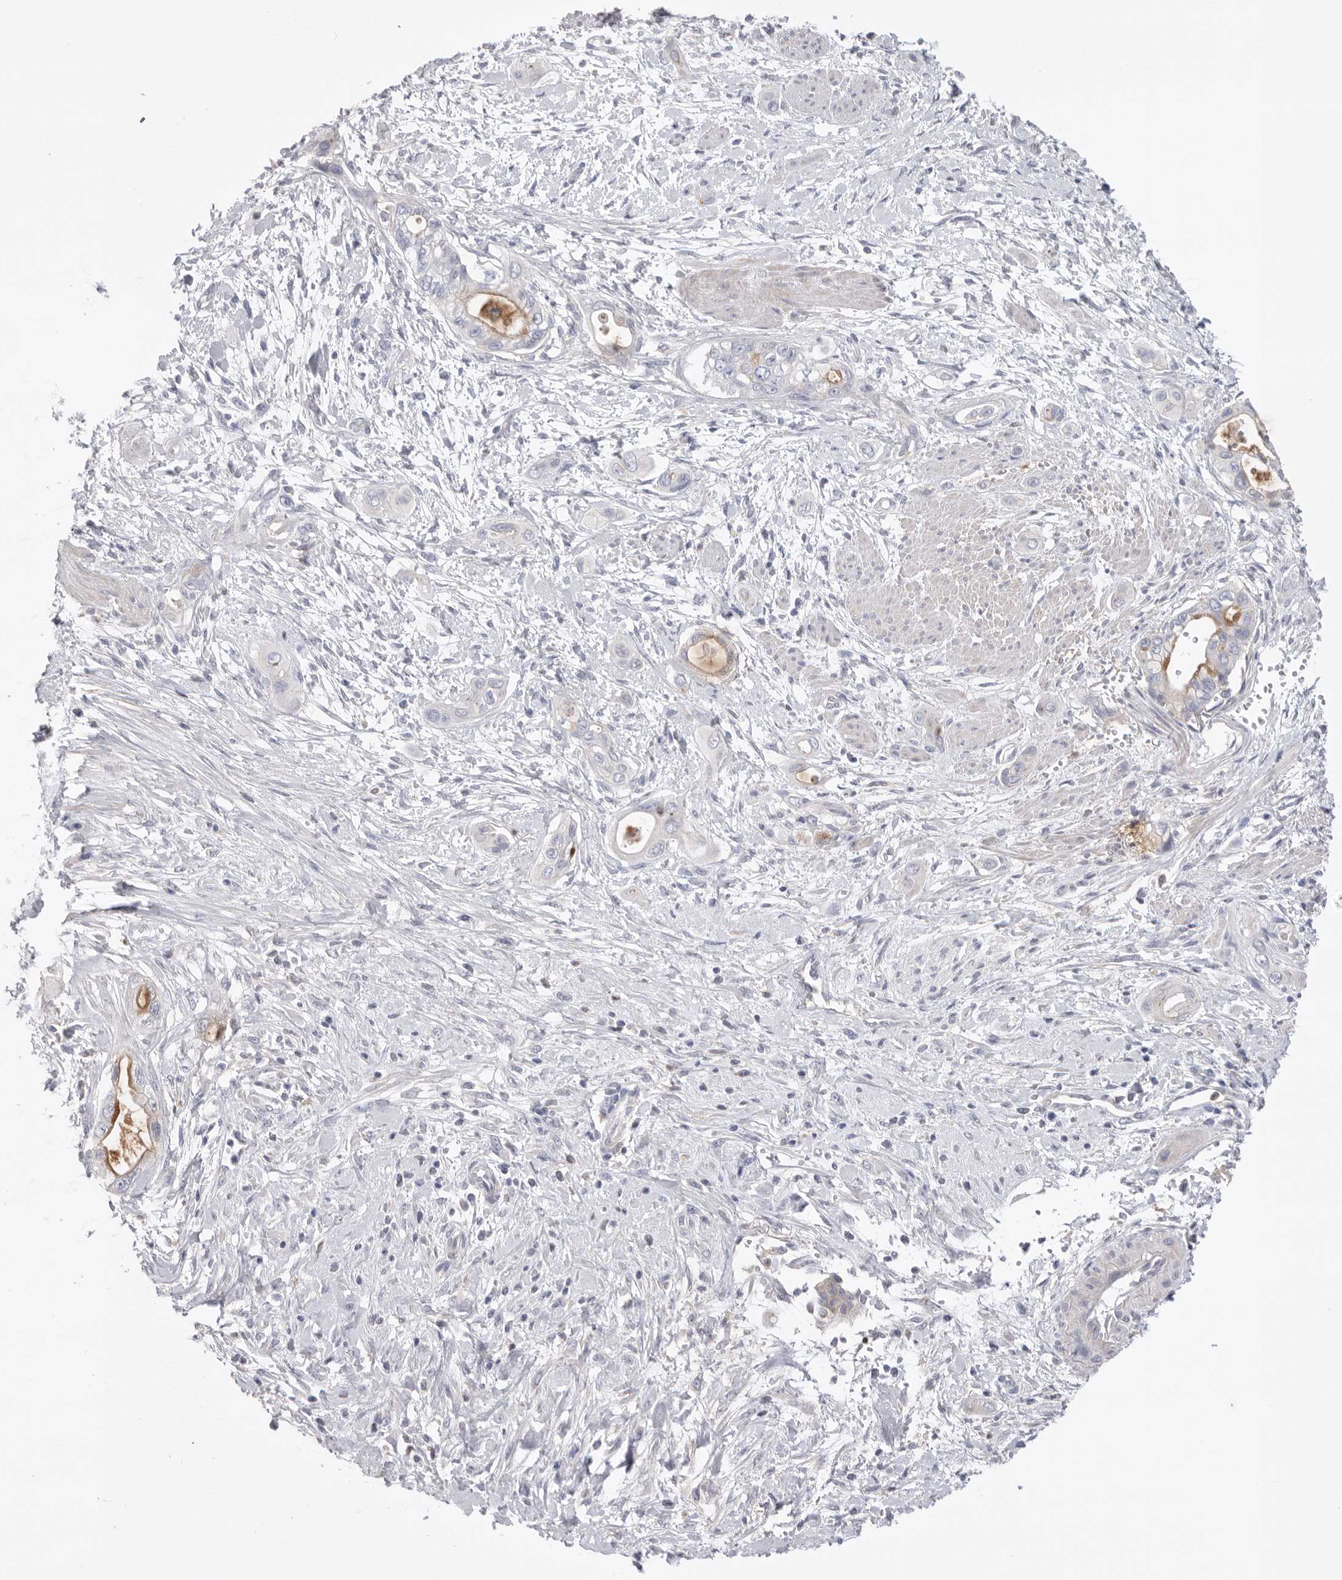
{"staining": {"intensity": "negative", "quantity": "none", "location": "none"}, "tissue": "pancreatic cancer", "cell_type": "Tumor cells", "image_type": "cancer", "snomed": [{"axis": "morphology", "description": "Adenocarcinoma, NOS"}, {"axis": "topography", "description": "Pancreas"}], "caption": "IHC of human adenocarcinoma (pancreatic) displays no expression in tumor cells.", "gene": "CCDC126", "patient": {"sex": "male", "age": 59}}